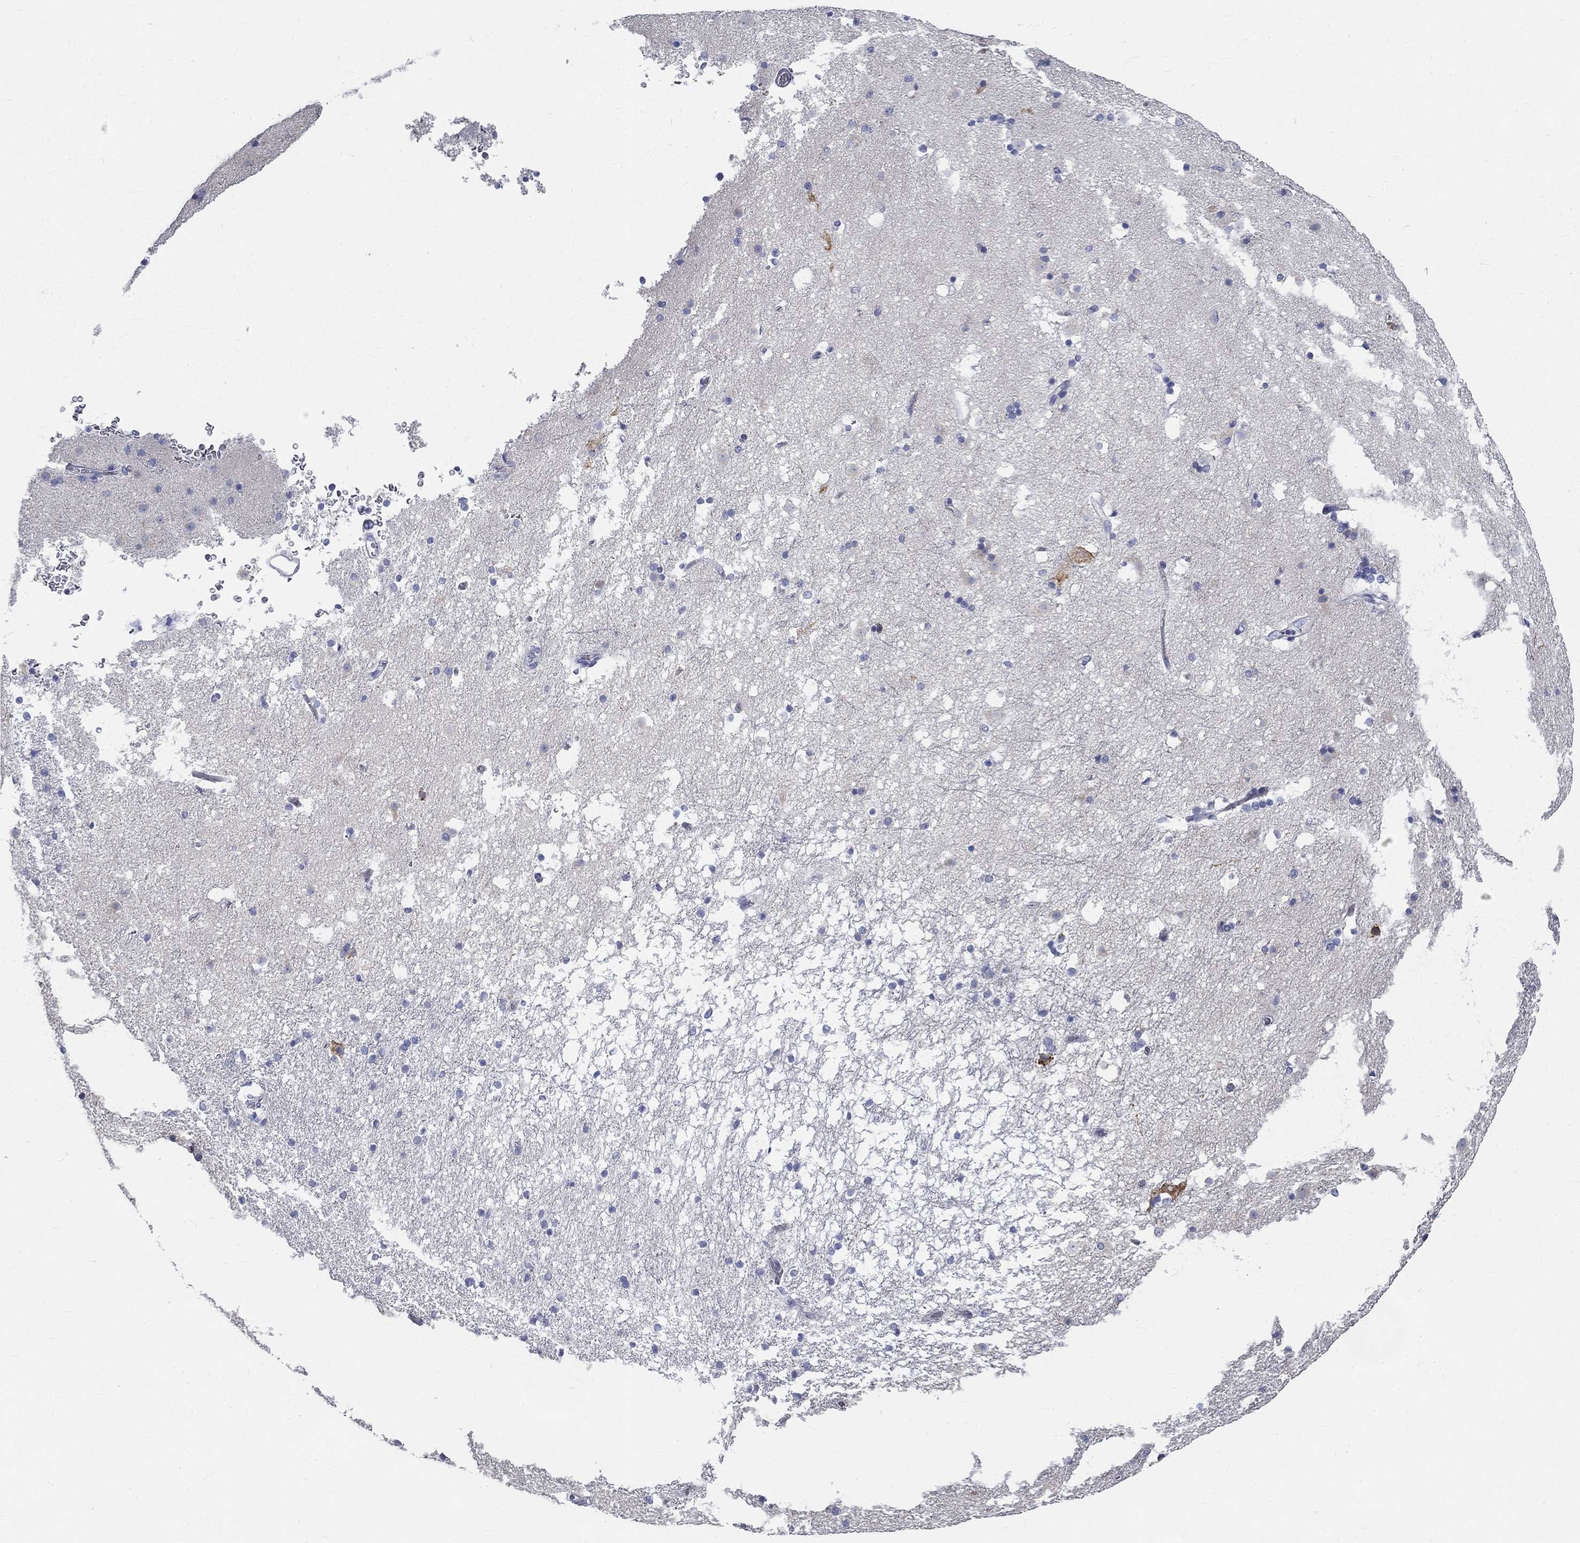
{"staining": {"intensity": "negative", "quantity": "none", "location": "none"}, "tissue": "caudate", "cell_type": "Glial cells", "image_type": "normal", "snomed": [{"axis": "morphology", "description": "Normal tissue, NOS"}, {"axis": "topography", "description": "Lateral ventricle wall"}], "caption": "High power microscopy histopathology image of an immunohistochemistry image of benign caudate, revealing no significant staining in glial cells.", "gene": "GALNTL5", "patient": {"sex": "female", "age": 71}}